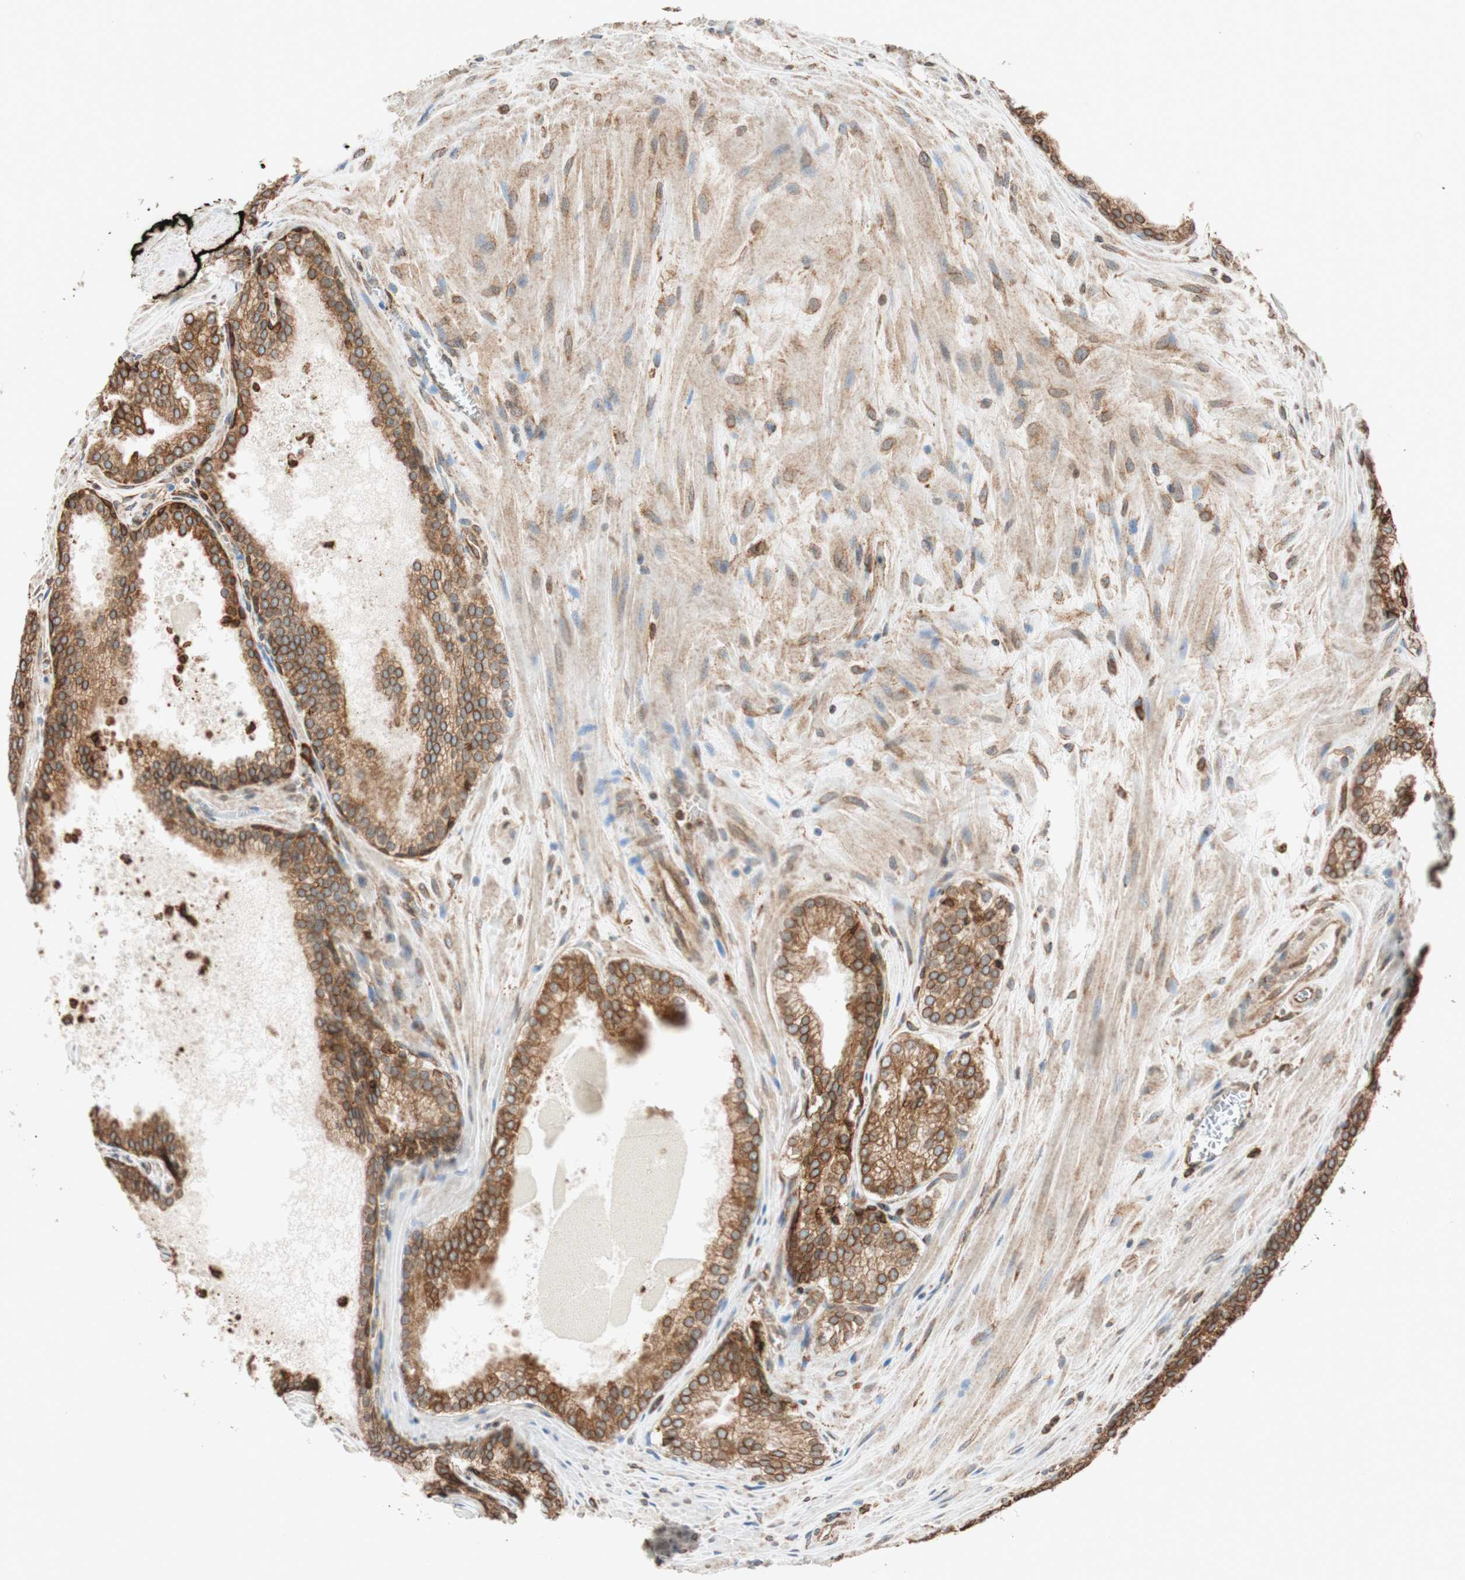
{"staining": {"intensity": "moderate", "quantity": ">75%", "location": "cytoplasmic/membranous"}, "tissue": "prostate cancer", "cell_type": "Tumor cells", "image_type": "cancer", "snomed": [{"axis": "morphology", "description": "Adenocarcinoma, Low grade"}, {"axis": "topography", "description": "Prostate"}], "caption": "Immunohistochemical staining of human prostate cancer demonstrates moderate cytoplasmic/membranous protein positivity in approximately >75% of tumor cells.", "gene": "PRKCSH", "patient": {"sex": "male", "age": 60}}